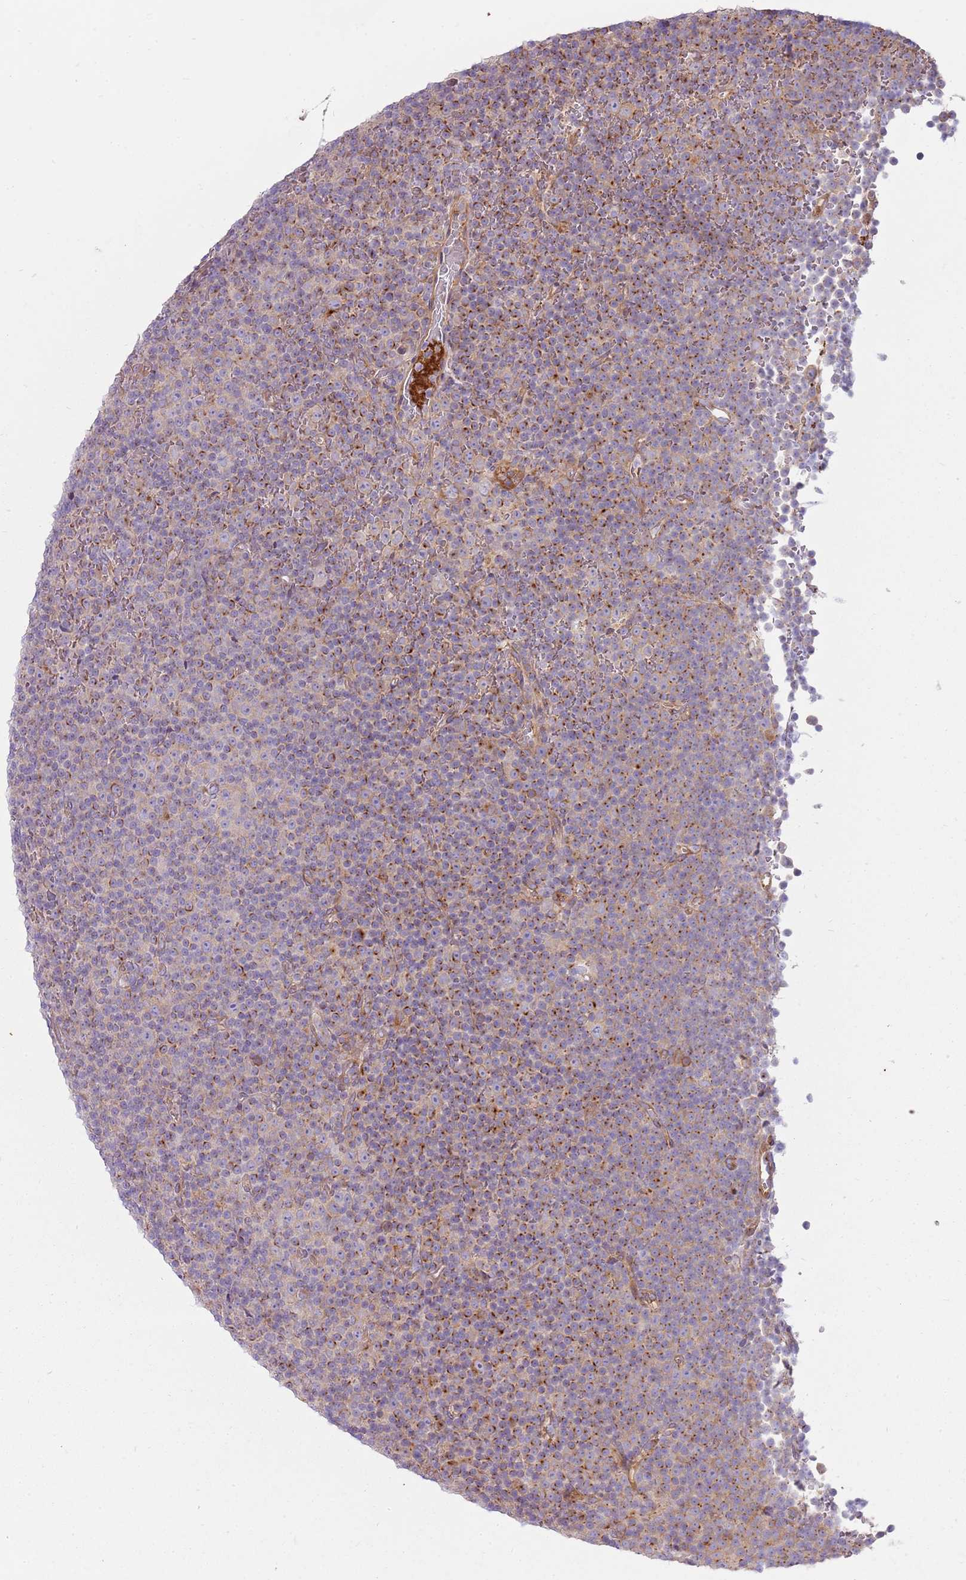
{"staining": {"intensity": "negative", "quantity": "none", "location": "none"}, "tissue": "lymphoma", "cell_type": "Tumor cells", "image_type": "cancer", "snomed": [{"axis": "morphology", "description": "Malignant lymphoma, non-Hodgkin's type, Low grade"}, {"axis": "topography", "description": "Lymph node"}], "caption": "Micrograph shows no significant protein positivity in tumor cells of malignant lymphoma, non-Hodgkin's type (low-grade). (Immunohistochemistry, brightfield microscopy, high magnification).", "gene": "EMC1", "patient": {"sex": "female", "age": 67}}